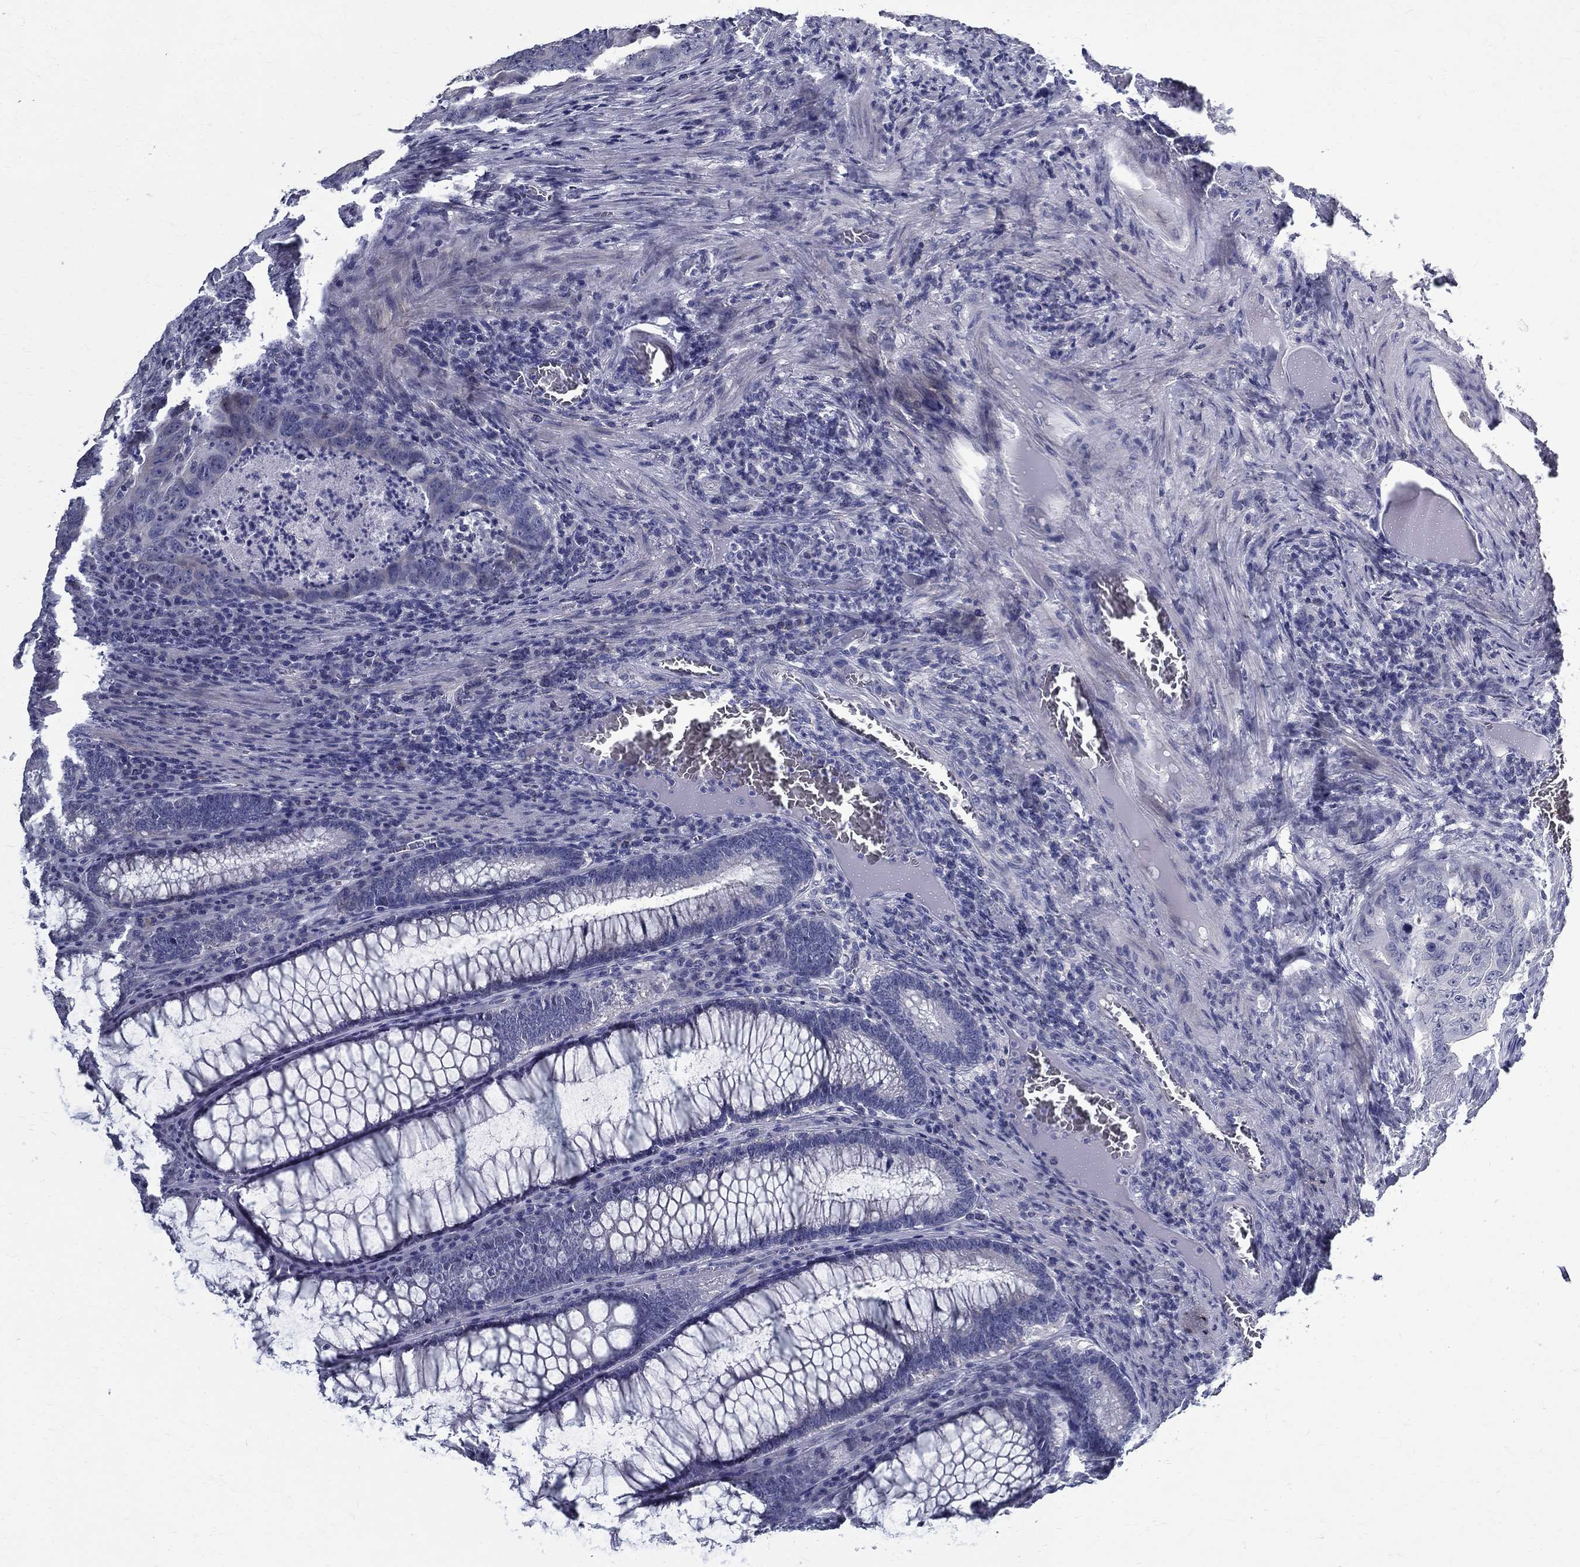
{"staining": {"intensity": "negative", "quantity": "none", "location": "none"}, "tissue": "colorectal cancer", "cell_type": "Tumor cells", "image_type": "cancer", "snomed": [{"axis": "morphology", "description": "Adenocarcinoma, NOS"}, {"axis": "topography", "description": "Colon"}], "caption": "Colorectal cancer (adenocarcinoma) was stained to show a protein in brown. There is no significant expression in tumor cells.", "gene": "TGM4", "patient": {"sex": "male", "age": 79}}